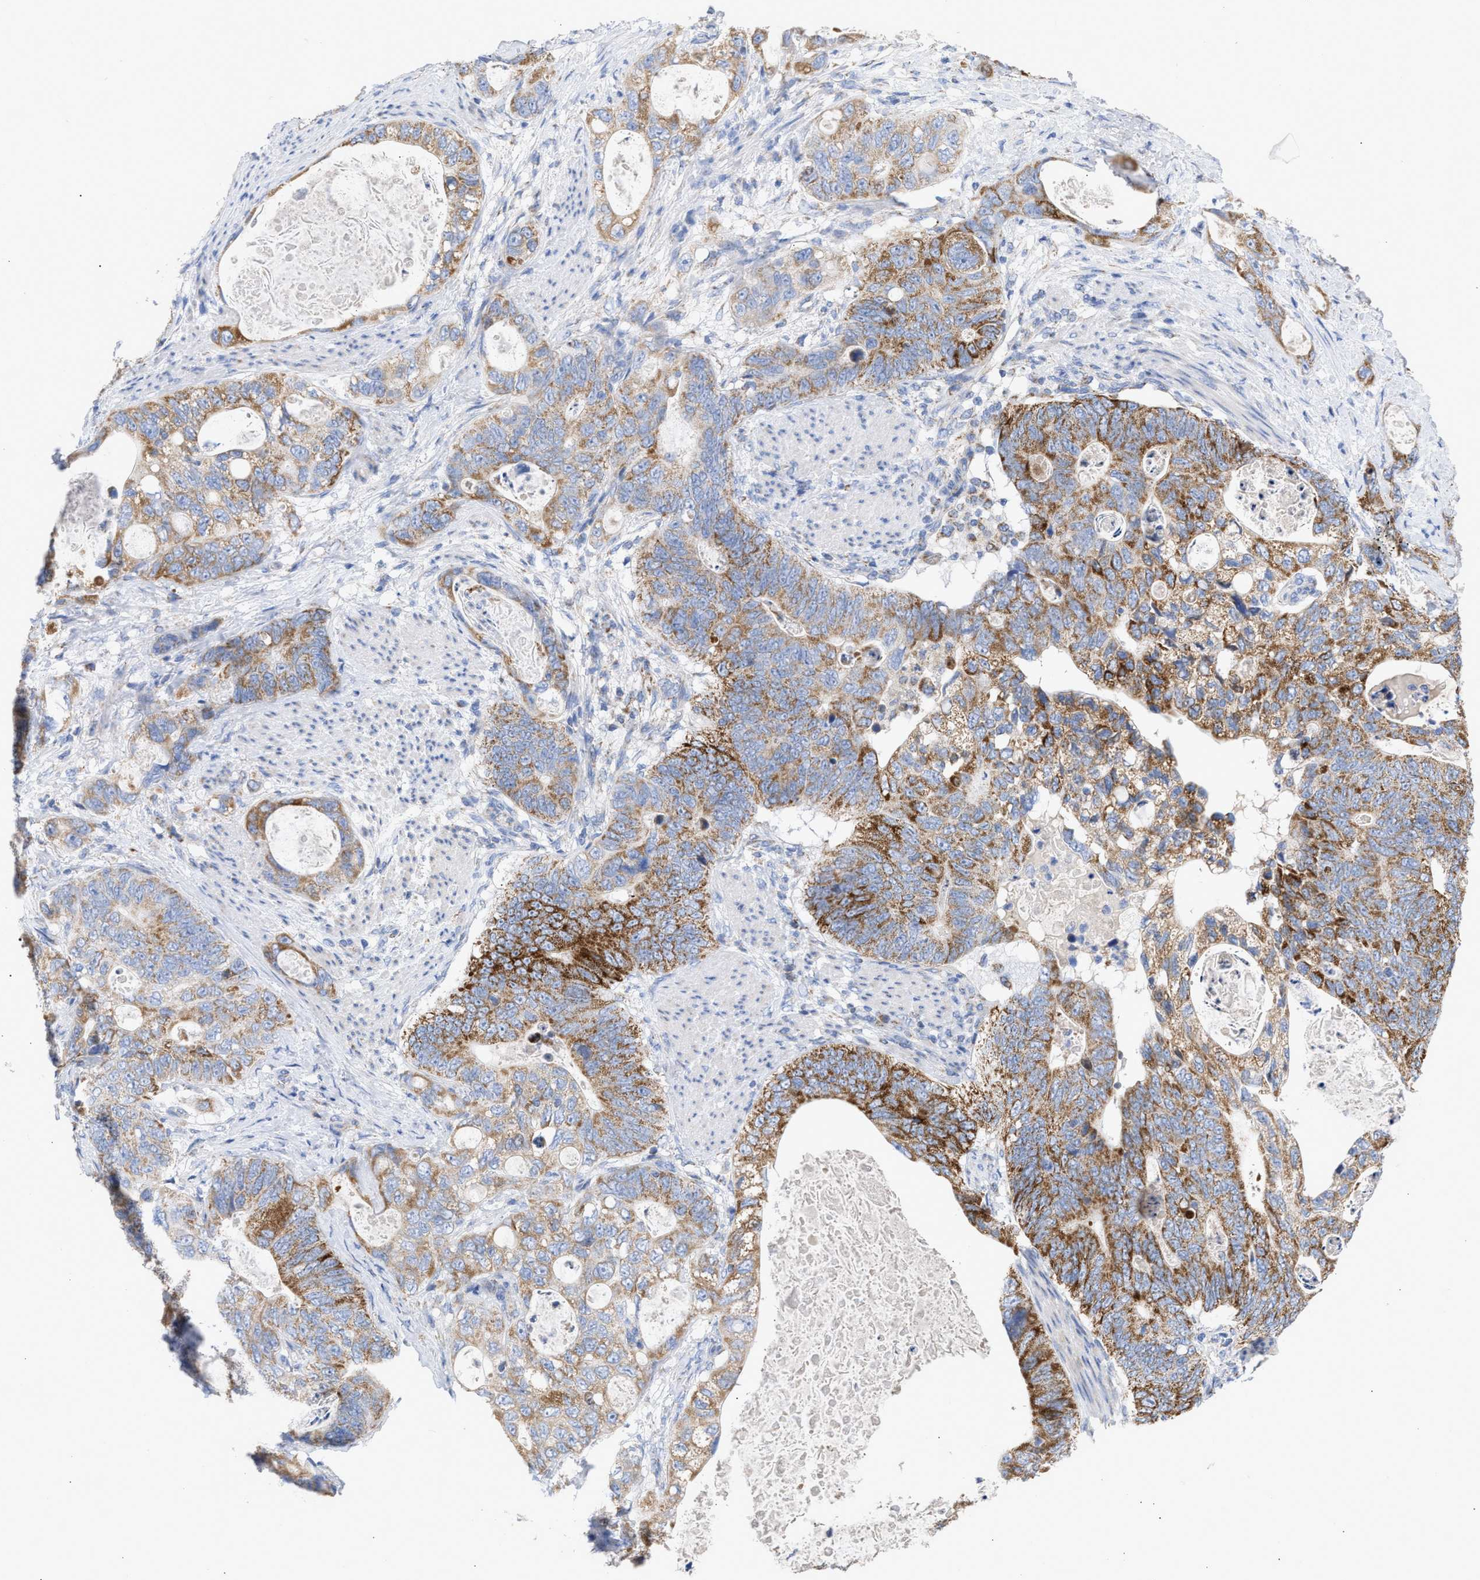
{"staining": {"intensity": "moderate", "quantity": ">75%", "location": "cytoplasmic/membranous"}, "tissue": "stomach cancer", "cell_type": "Tumor cells", "image_type": "cancer", "snomed": [{"axis": "morphology", "description": "Normal tissue, NOS"}, {"axis": "morphology", "description": "Adenocarcinoma, NOS"}, {"axis": "topography", "description": "Stomach"}], "caption": "Tumor cells demonstrate moderate cytoplasmic/membranous staining in approximately >75% of cells in stomach cancer.", "gene": "ACOT13", "patient": {"sex": "female", "age": 89}}